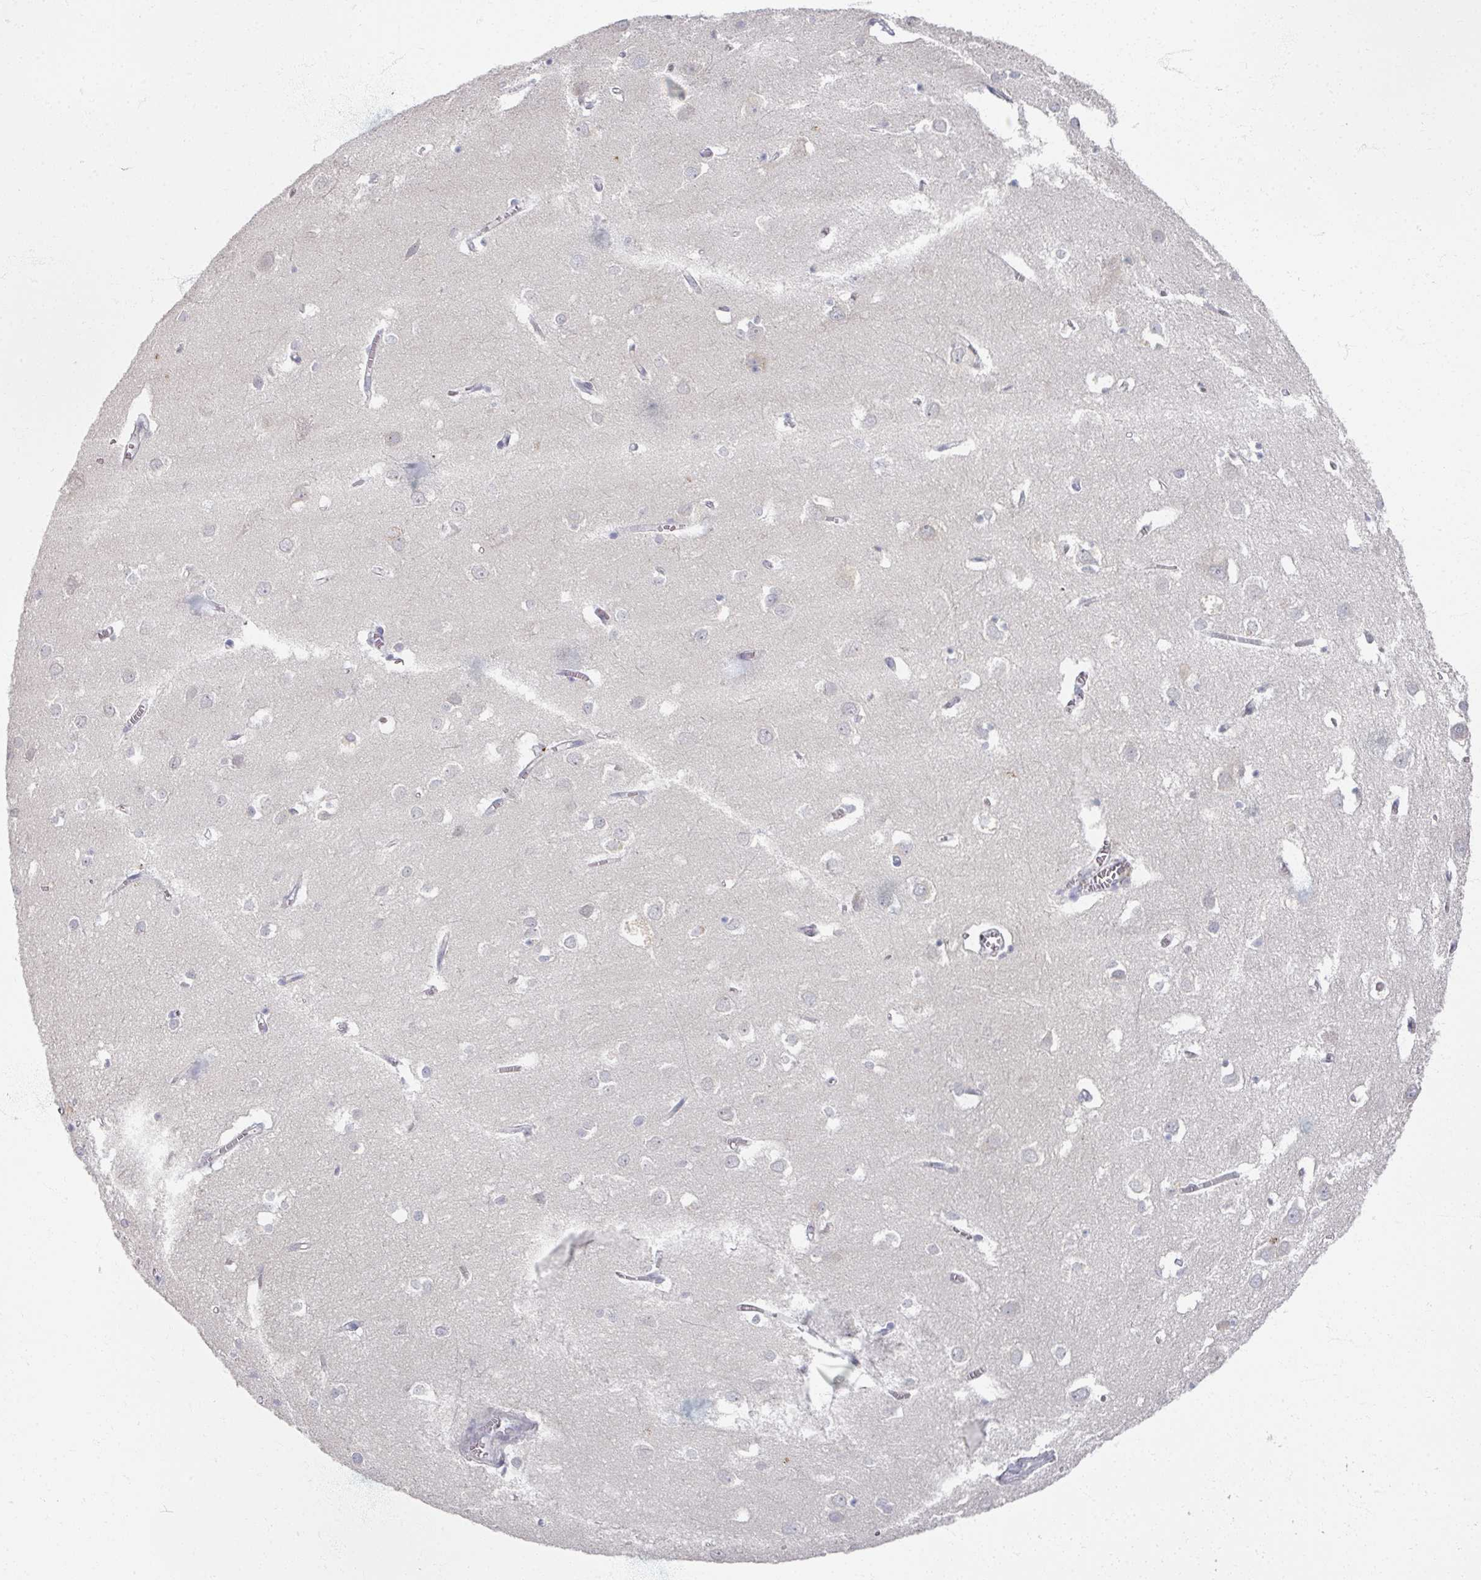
{"staining": {"intensity": "negative", "quantity": "none", "location": "none"}, "tissue": "cerebral cortex", "cell_type": "Endothelial cells", "image_type": "normal", "snomed": [{"axis": "morphology", "description": "Normal tissue, NOS"}, {"axis": "topography", "description": "Cerebral cortex"}], "caption": "This image is of benign cerebral cortex stained with immunohistochemistry to label a protein in brown with the nuclei are counter-stained blue. There is no positivity in endothelial cells. Brightfield microscopy of immunohistochemistry (IHC) stained with DAB (3,3'-diaminobenzidine) (brown) and hematoxylin (blue), captured at high magnification.", "gene": "TTYH3", "patient": {"sex": "male", "age": 70}}